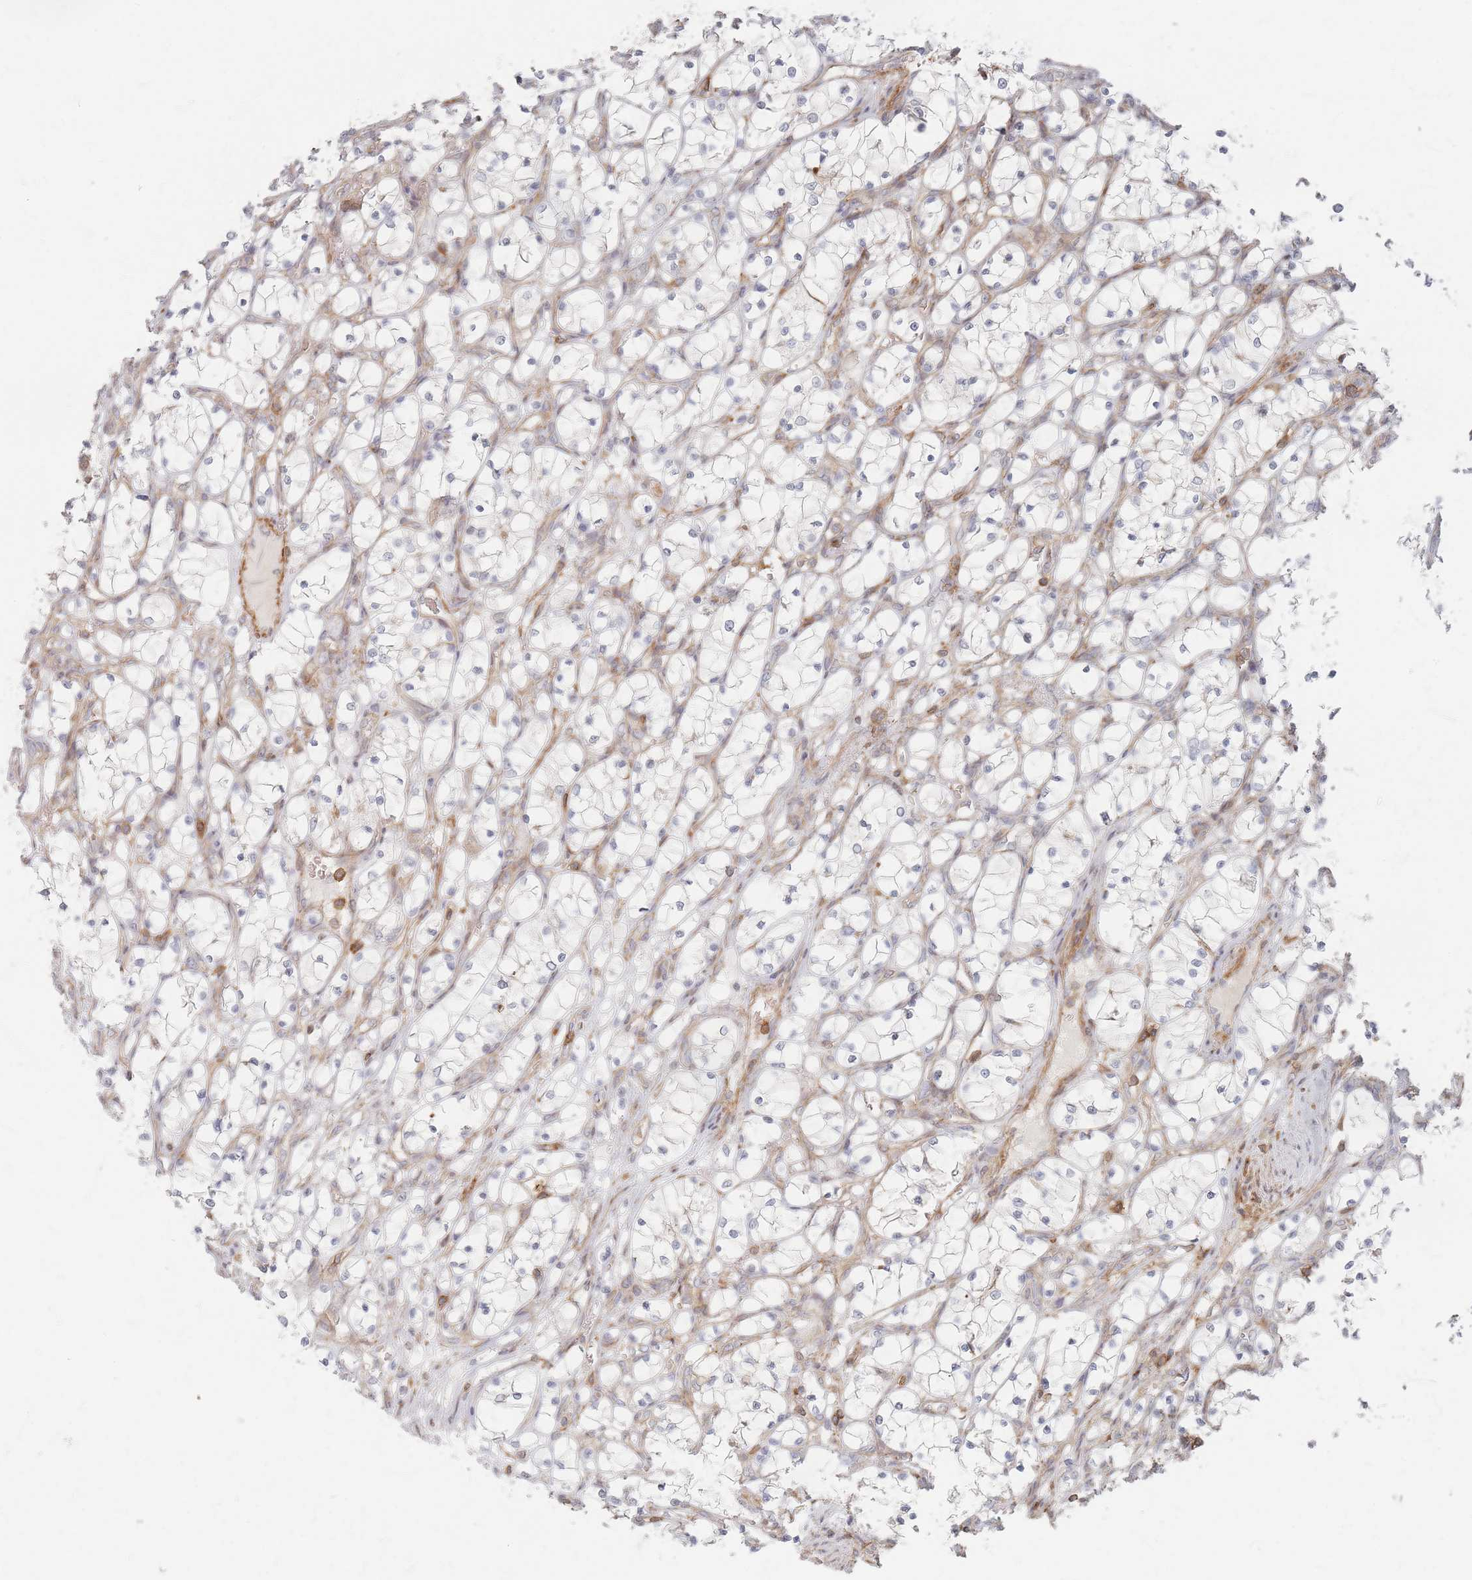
{"staining": {"intensity": "negative", "quantity": "none", "location": "none"}, "tissue": "renal cancer", "cell_type": "Tumor cells", "image_type": "cancer", "snomed": [{"axis": "morphology", "description": "Adenocarcinoma, NOS"}, {"axis": "topography", "description": "Kidney"}], "caption": "There is no significant expression in tumor cells of renal cancer.", "gene": "ZNF852", "patient": {"sex": "female", "age": 69}}